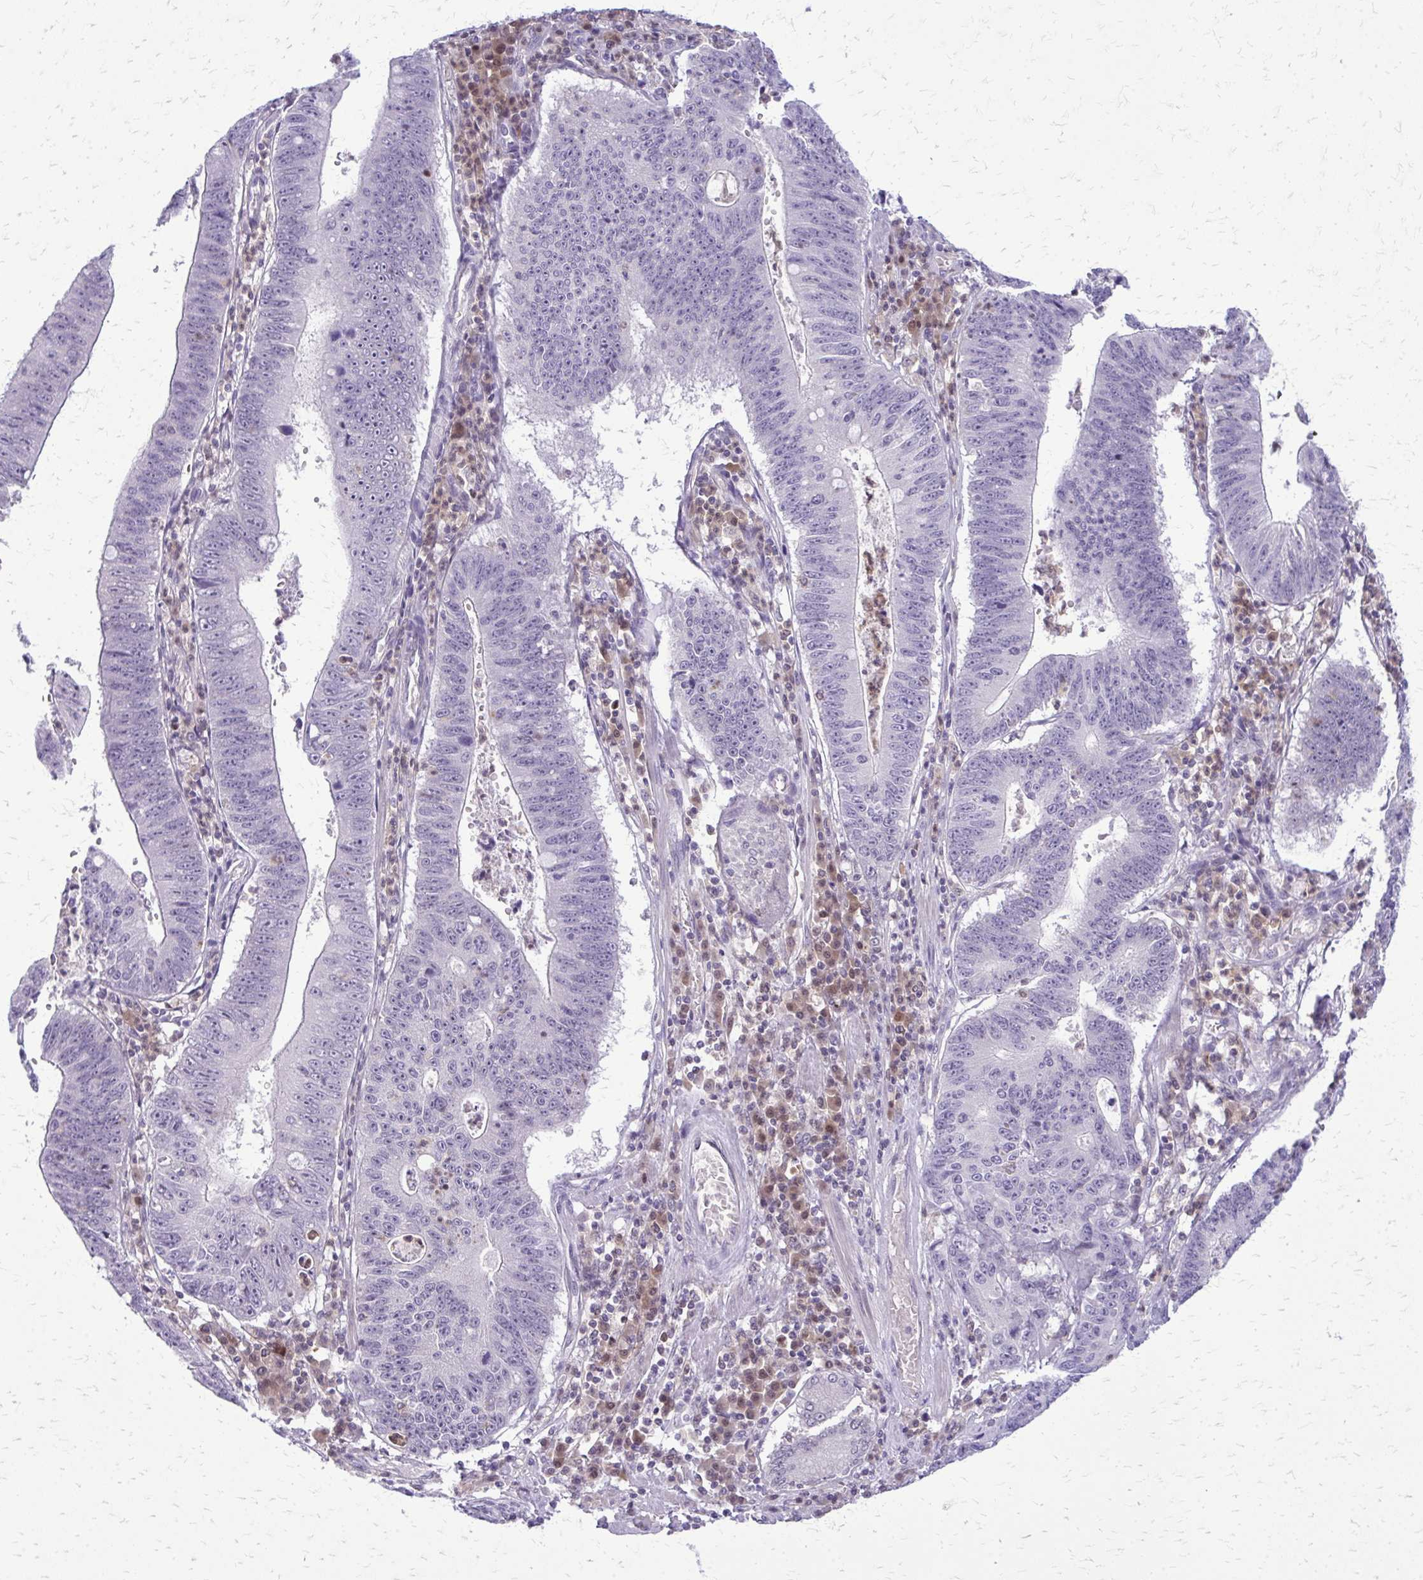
{"staining": {"intensity": "negative", "quantity": "none", "location": "none"}, "tissue": "stomach cancer", "cell_type": "Tumor cells", "image_type": "cancer", "snomed": [{"axis": "morphology", "description": "Adenocarcinoma, NOS"}, {"axis": "topography", "description": "Stomach"}], "caption": "Photomicrograph shows no protein positivity in tumor cells of stomach cancer tissue.", "gene": "GLRX", "patient": {"sex": "male", "age": 59}}